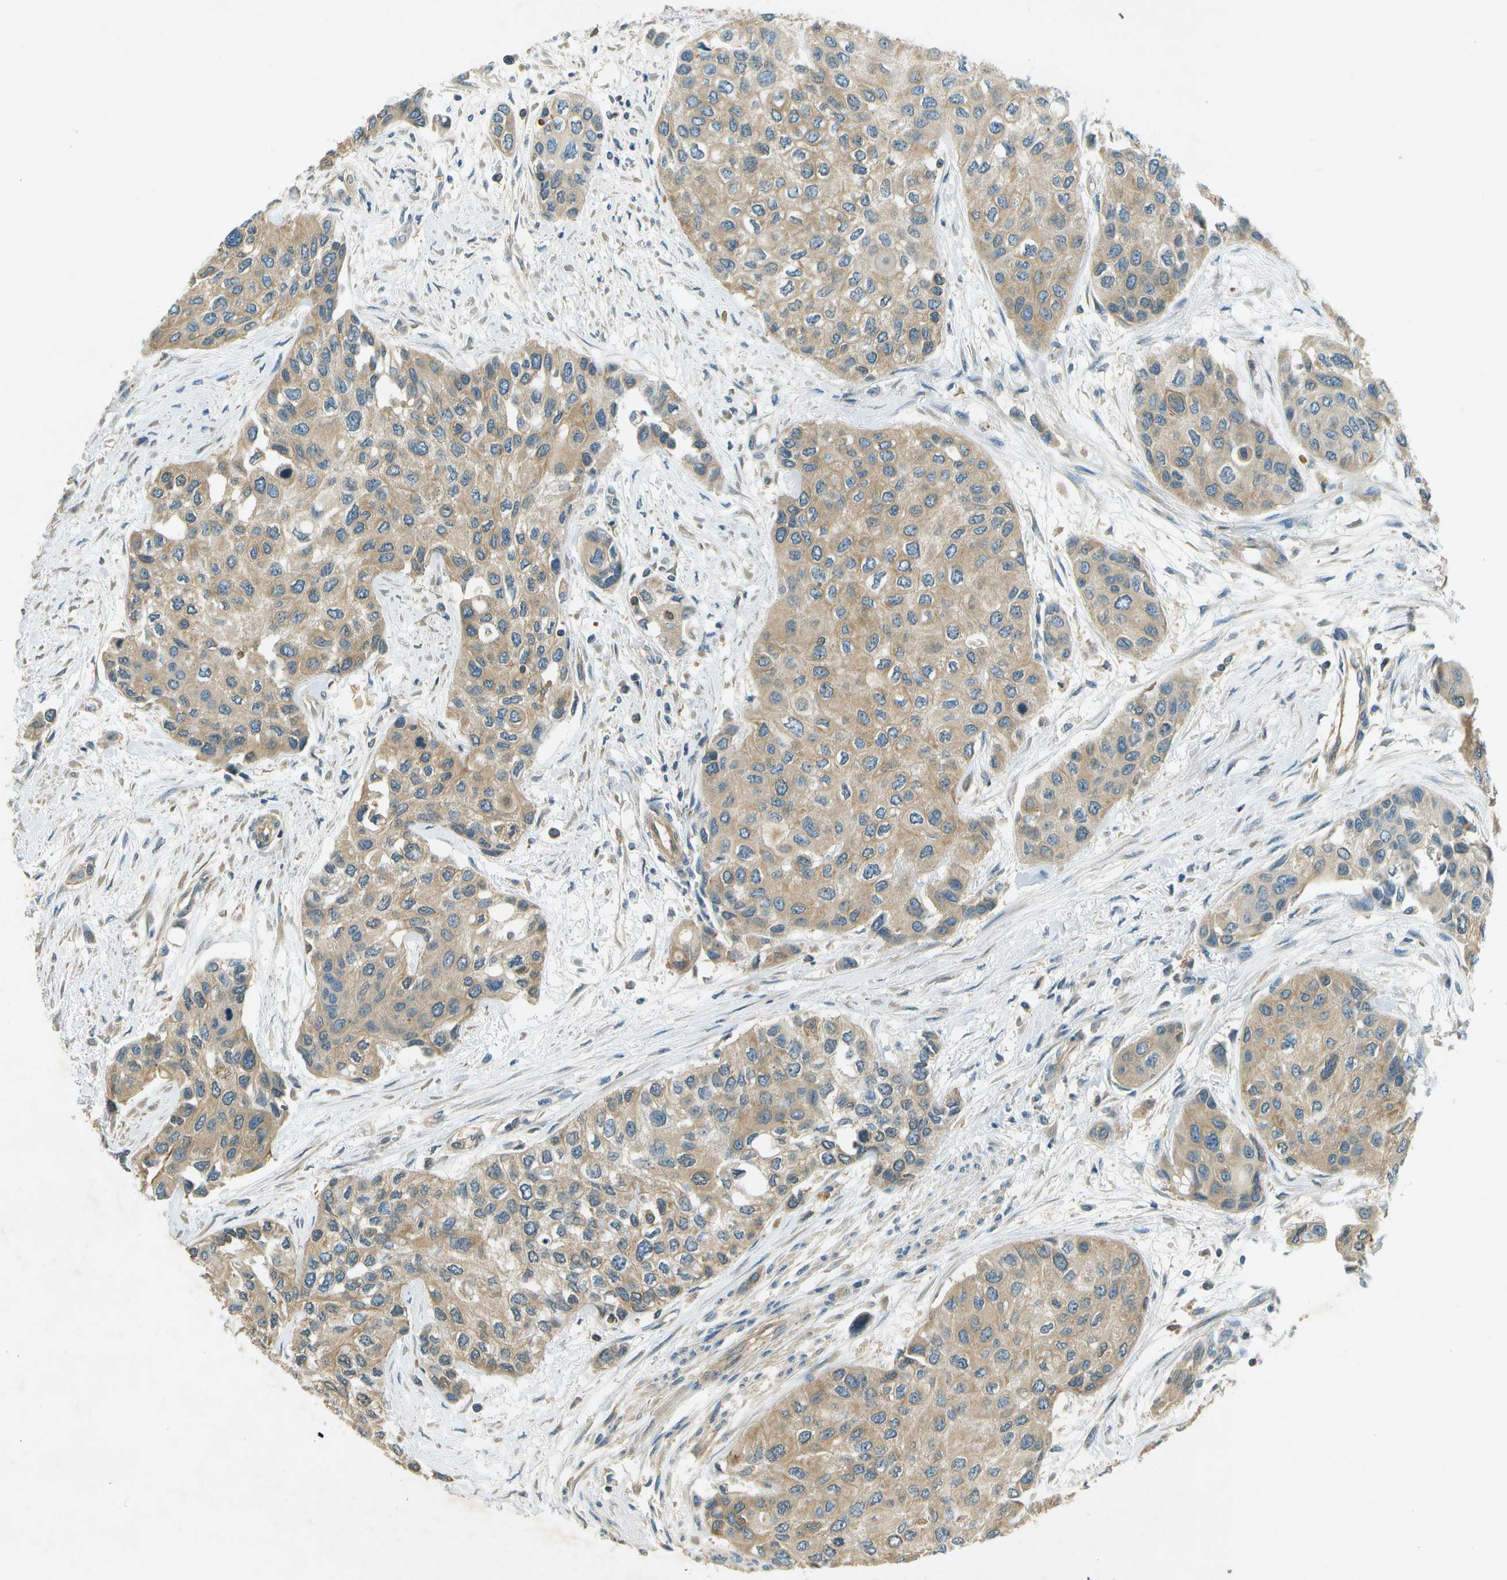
{"staining": {"intensity": "weak", "quantity": ">75%", "location": "cytoplasmic/membranous"}, "tissue": "urothelial cancer", "cell_type": "Tumor cells", "image_type": "cancer", "snomed": [{"axis": "morphology", "description": "Urothelial carcinoma, High grade"}, {"axis": "topography", "description": "Urinary bladder"}], "caption": "Protein staining reveals weak cytoplasmic/membranous staining in approximately >75% of tumor cells in high-grade urothelial carcinoma.", "gene": "NUDT4", "patient": {"sex": "female", "age": 56}}